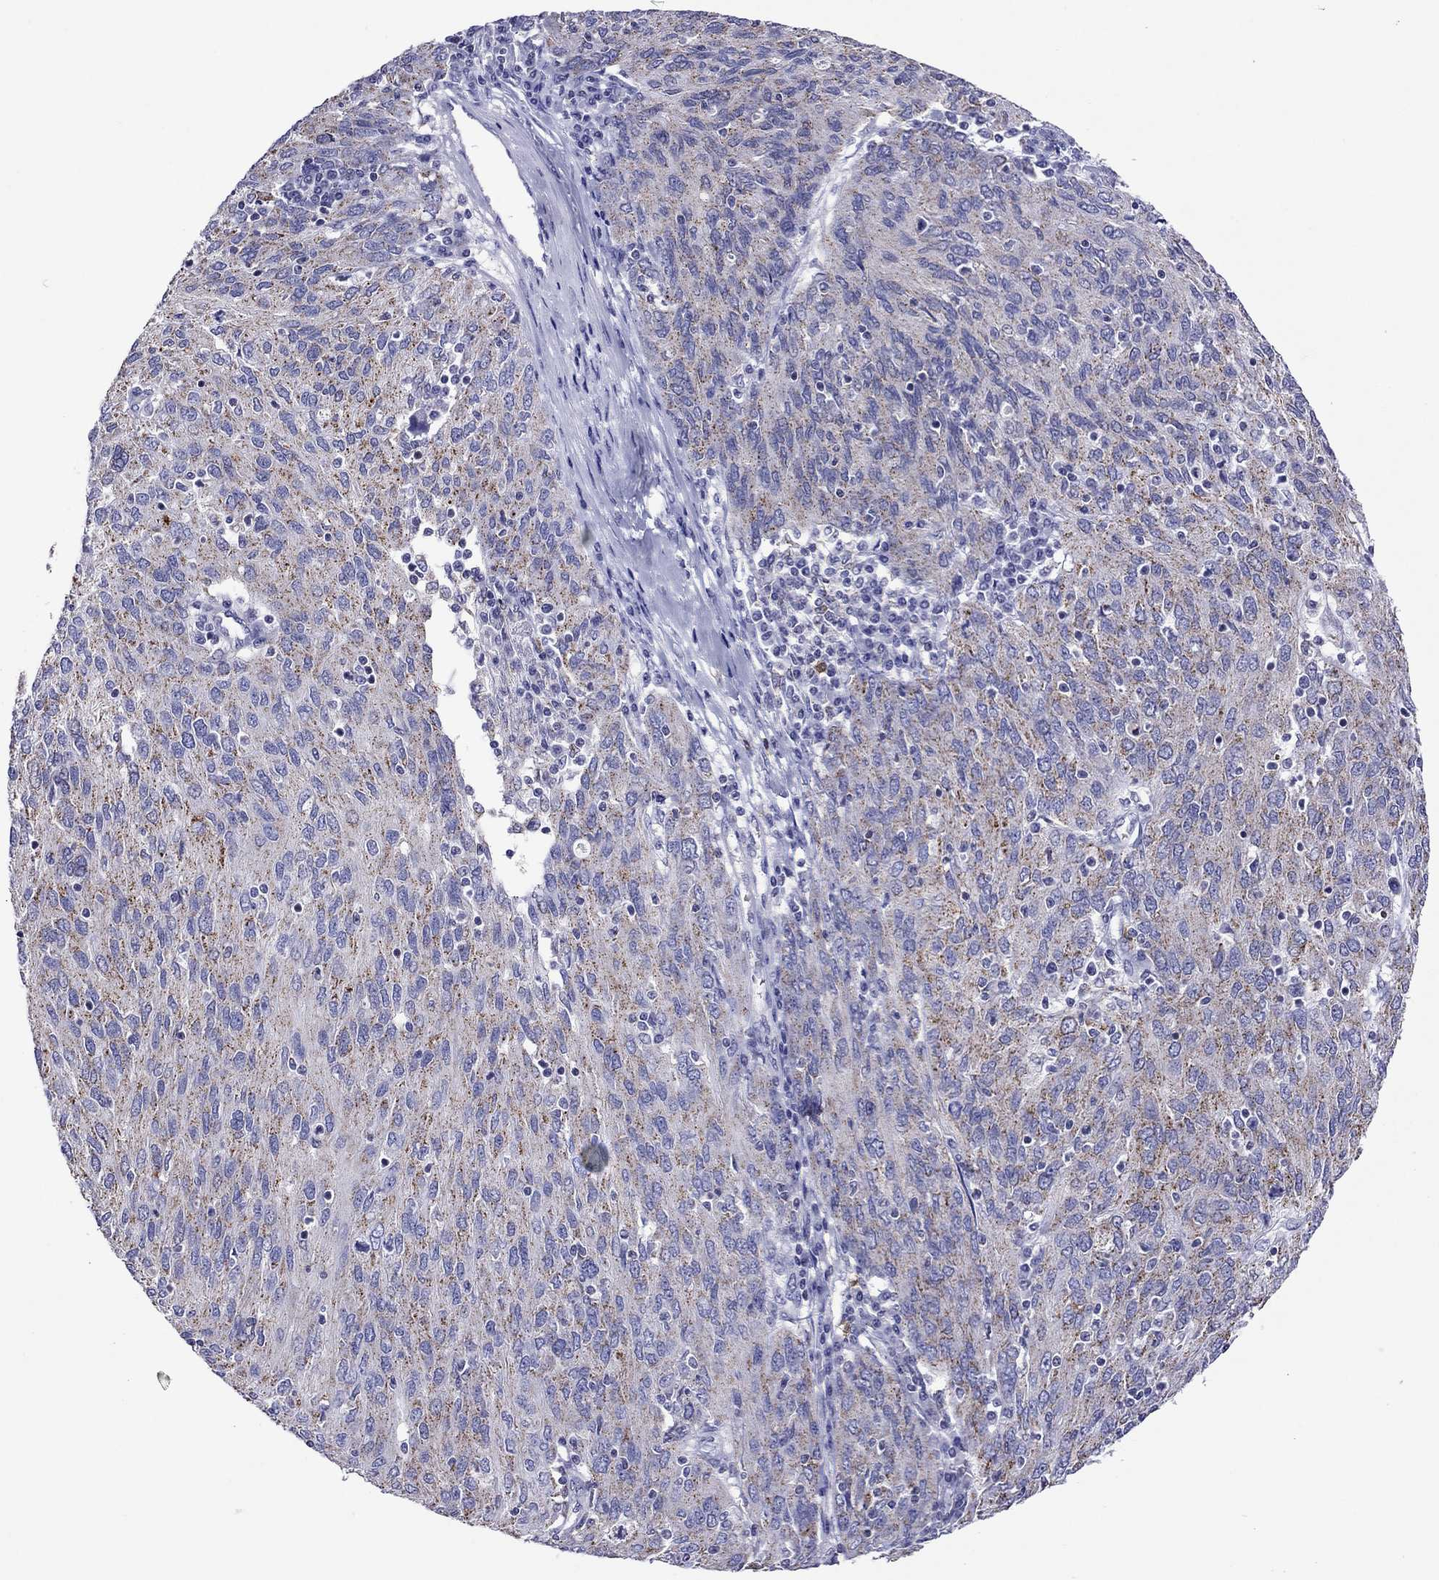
{"staining": {"intensity": "weak", "quantity": "25%-75%", "location": "cytoplasmic/membranous"}, "tissue": "ovarian cancer", "cell_type": "Tumor cells", "image_type": "cancer", "snomed": [{"axis": "morphology", "description": "Carcinoma, endometroid"}, {"axis": "topography", "description": "Ovary"}], "caption": "Approximately 25%-75% of tumor cells in ovarian endometroid carcinoma reveal weak cytoplasmic/membranous protein staining as visualized by brown immunohistochemical staining.", "gene": "SCG2", "patient": {"sex": "female", "age": 50}}